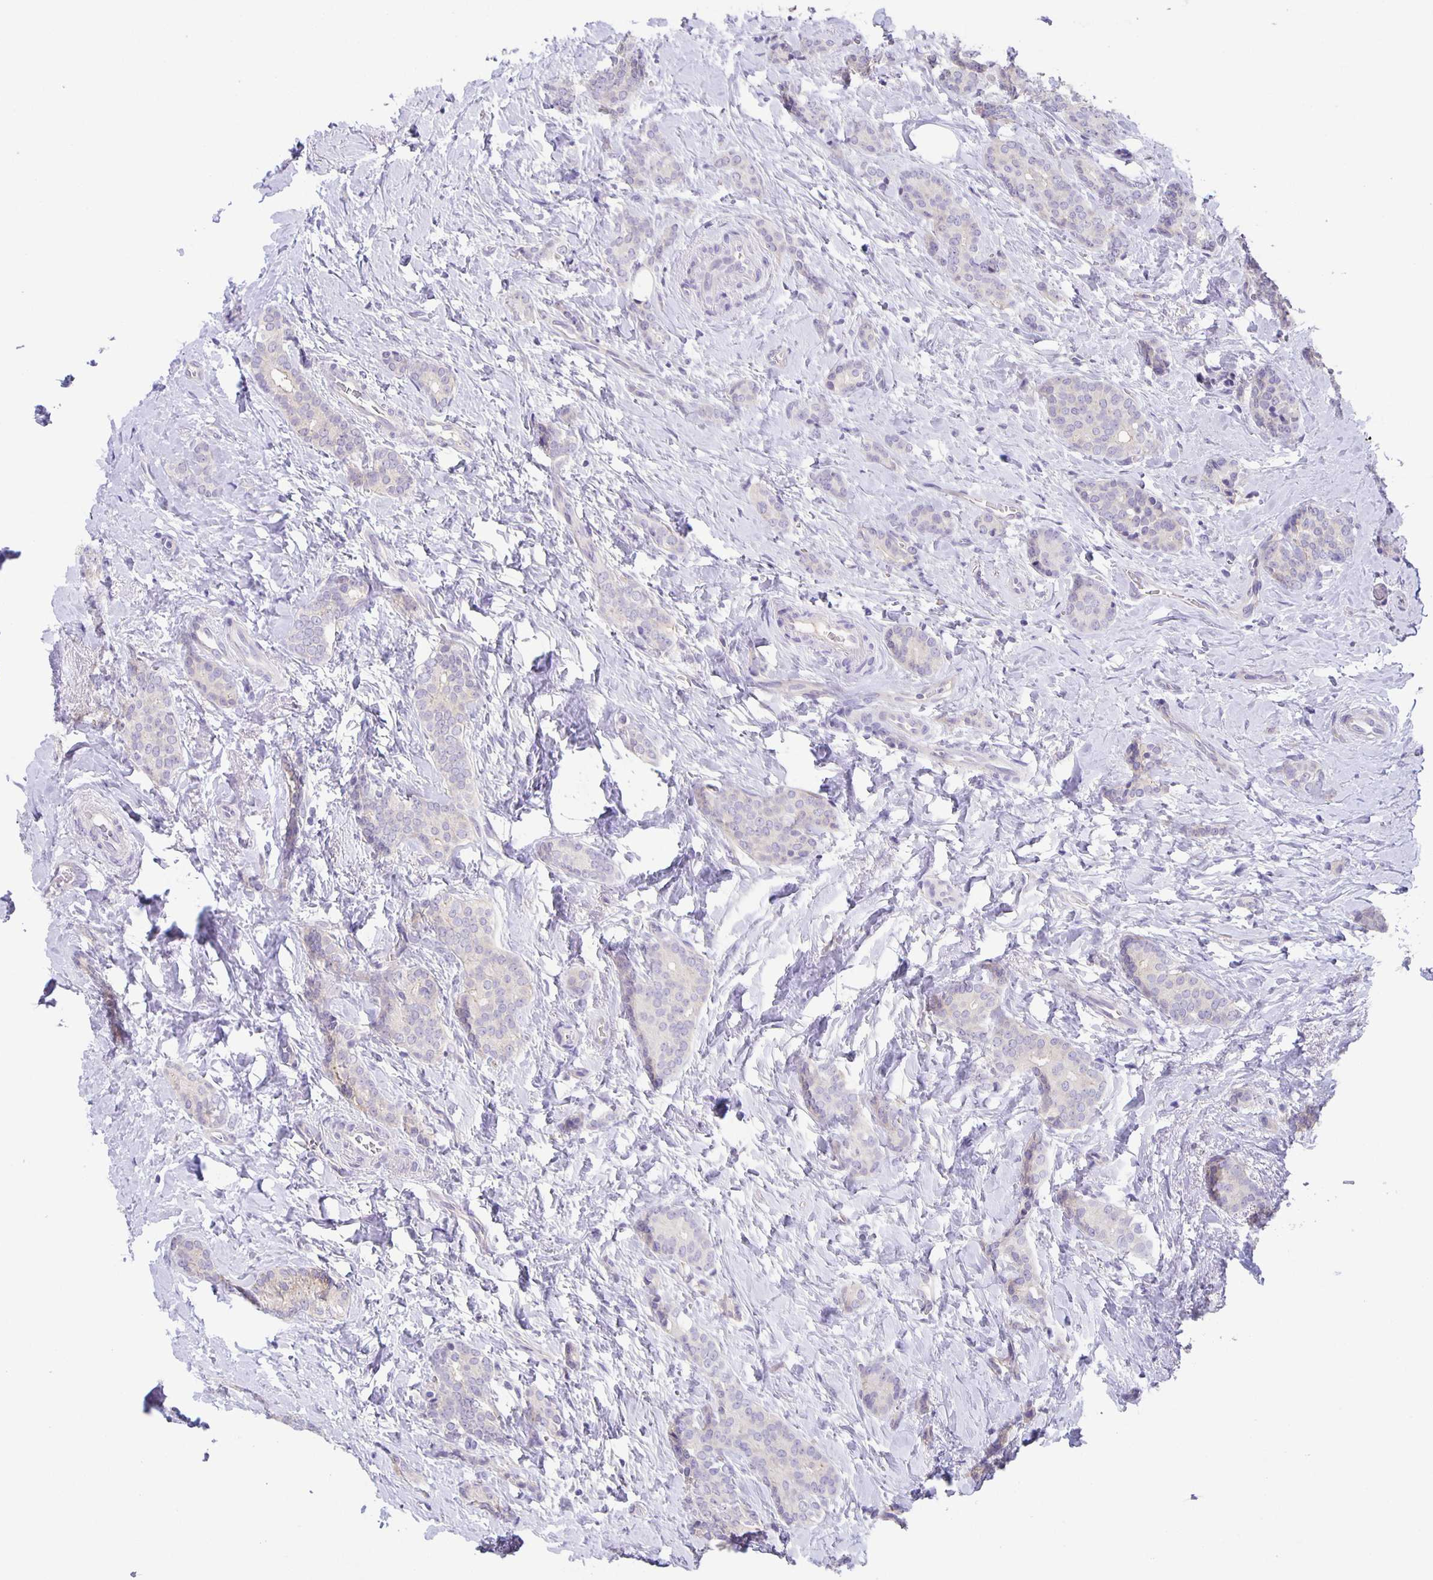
{"staining": {"intensity": "negative", "quantity": "none", "location": "none"}, "tissue": "breast cancer", "cell_type": "Tumor cells", "image_type": "cancer", "snomed": [{"axis": "morphology", "description": "Normal tissue, NOS"}, {"axis": "morphology", "description": "Duct carcinoma"}, {"axis": "topography", "description": "Breast"}], "caption": "A micrograph of invasive ductal carcinoma (breast) stained for a protein reveals no brown staining in tumor cells. The staining is performed using DAB (3,3'-diaminobenzidine) brown chromogen with nuclei counter-stained in using hematoxylin.", "gene": "PTPN3", "patient": {"sex": "female", "age": 77}}